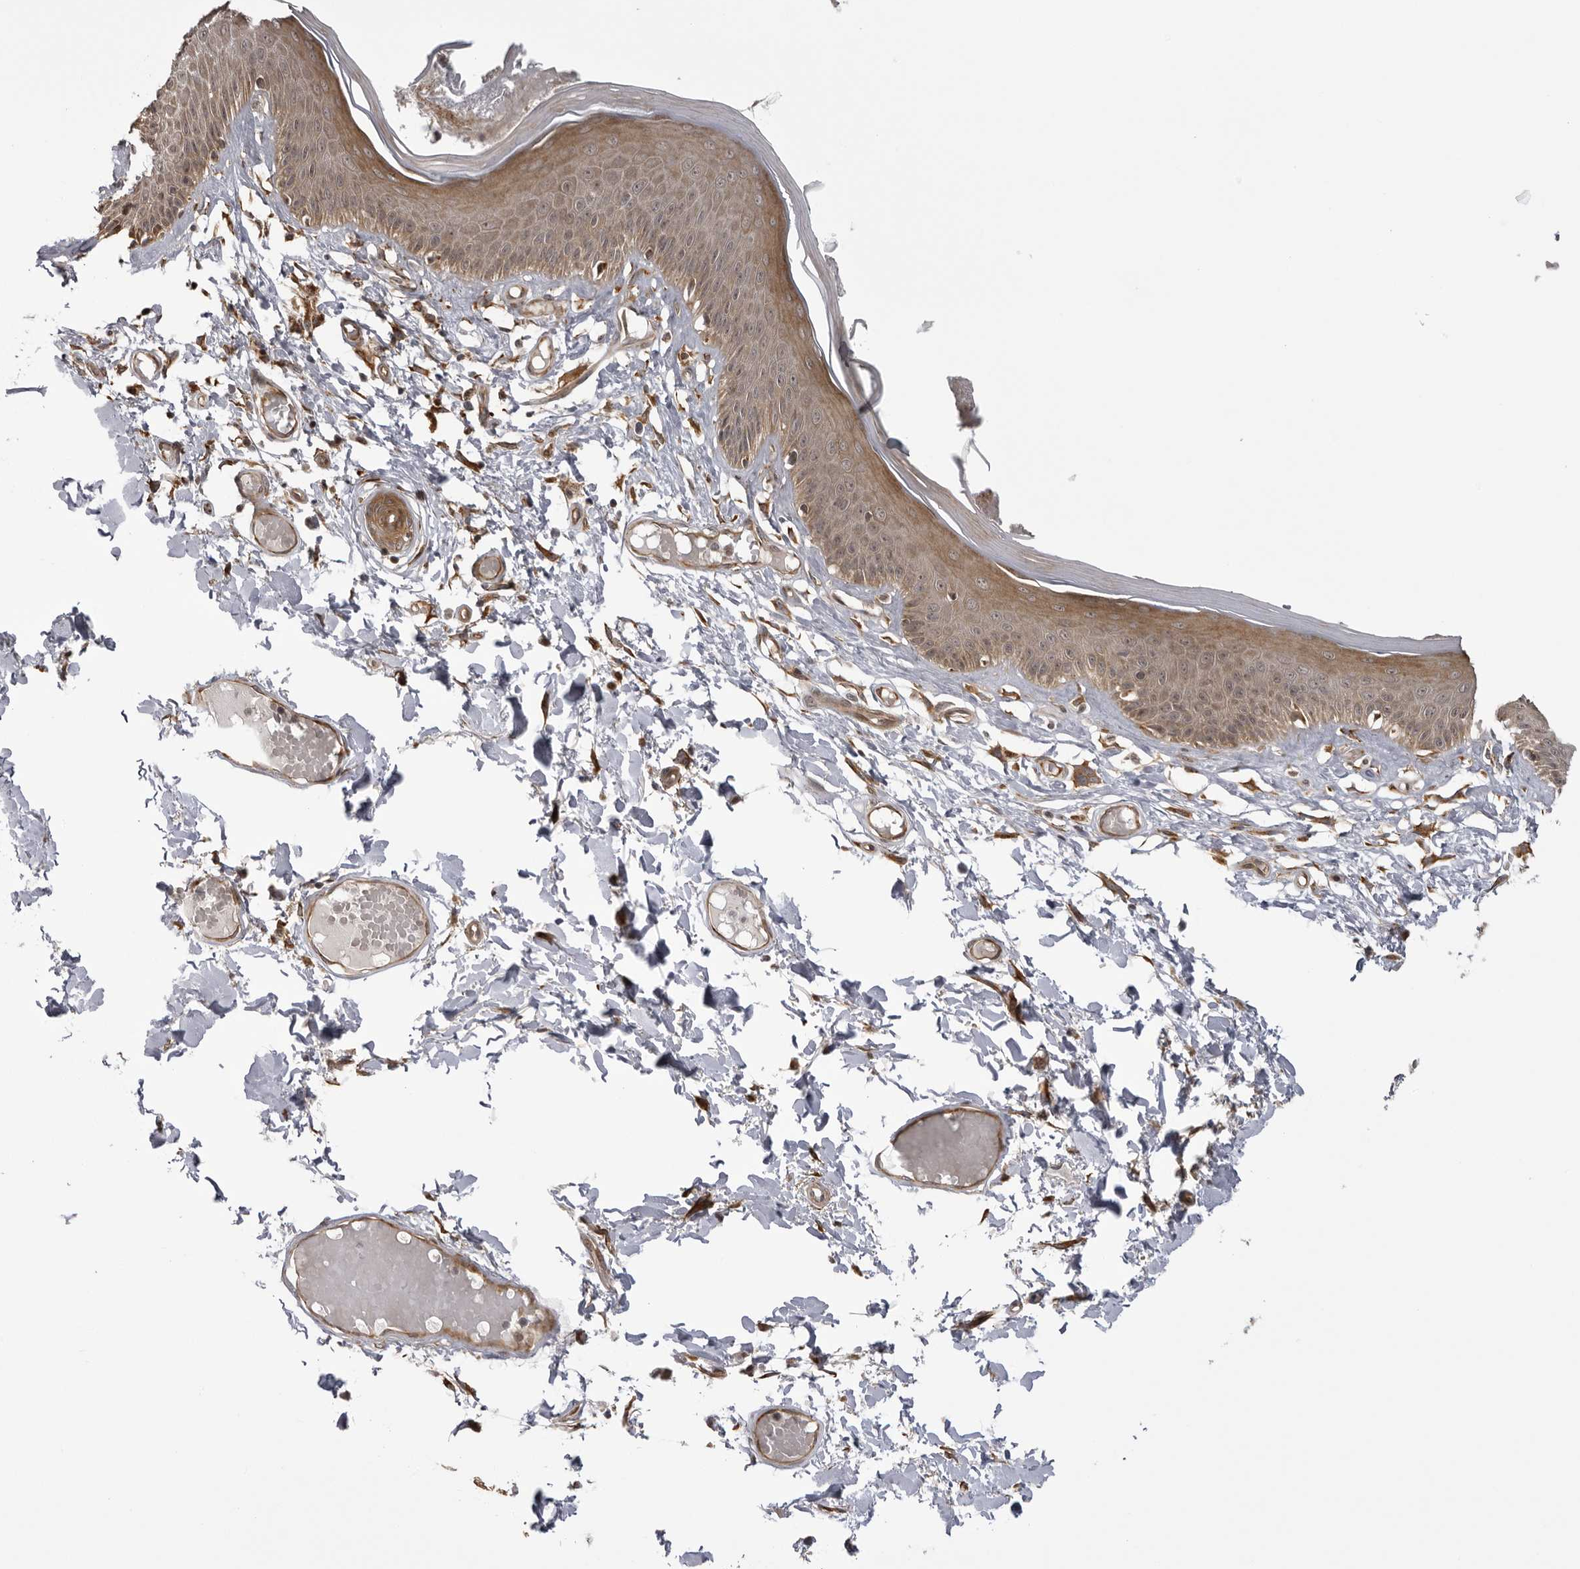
{"staining": {"intensity": "moderate", "quantity": ">75%", "location": "cytoplasmic/membranous"}, "tissue": "skin", "cell_type": "Epidermal cells", "image_type": "normal", "snomed": [{"axis": "morphology", "description": "Normal tissue, NOS"}, {"axis": "topography", "description": "Vulva"}], "caption": "Immunohistochemistry (IHC) (DAB (3,3'-diaminobenzidine)) staining of unremarkable human skin shows moderate cytoplasmic/membranous protein staining in about >75% of epidermal cells.", "gene": "DNAH14", "patient": {"sex": "female", "age": 73}}